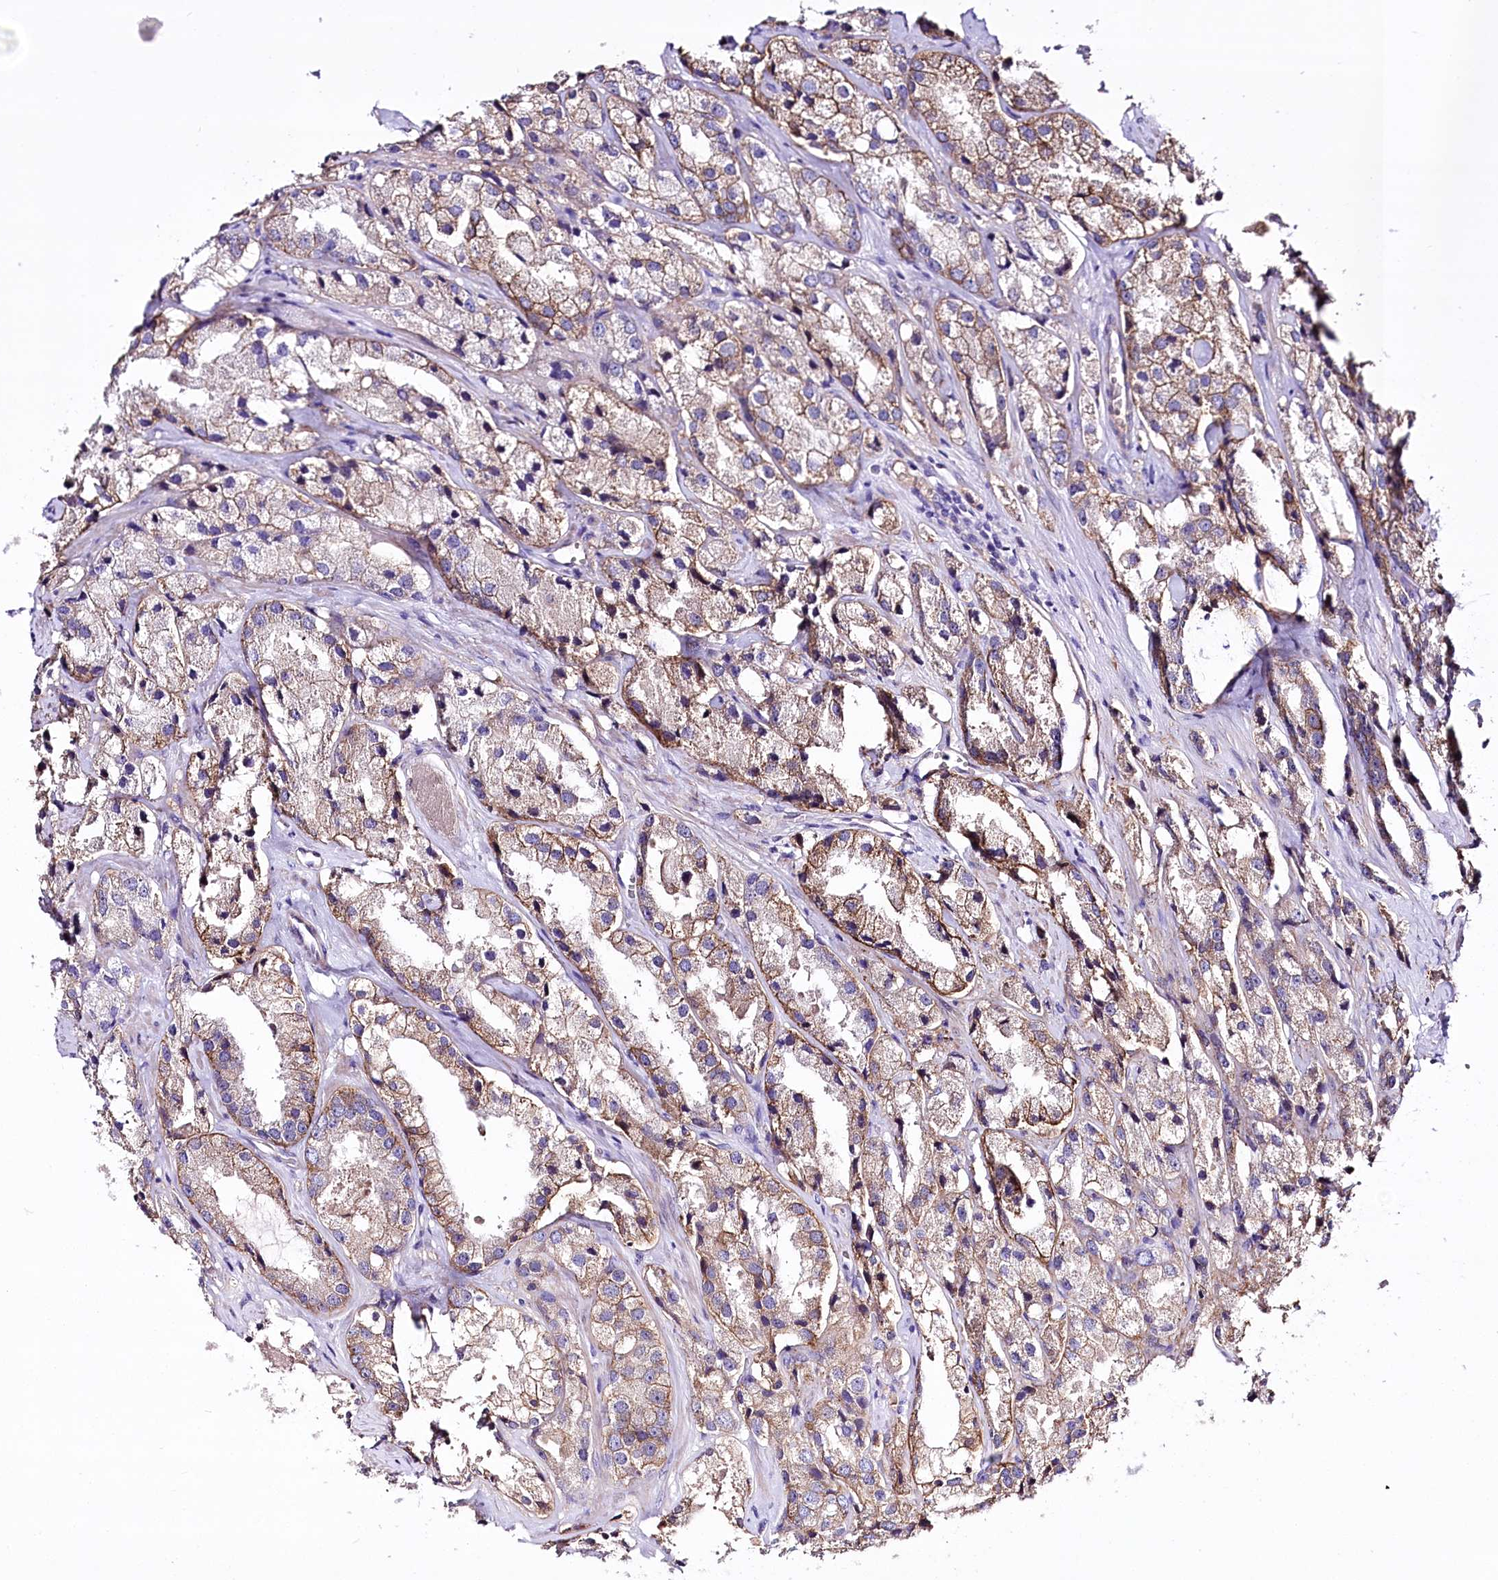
{"staining": {"intensity": "moderate", "quantity": "25%-75%", "location": "cytoplasmic/membranous"}, "tissue": "prostate cancer", "cell_type": "Tumor cells", "image_type": "cancer", "snomed": [{"axis": "morphology", "description": "Adenocarcinoma, High grade"}, {"axis": "topography", "description": "Prostate"}], "caption": "The immunohistochemical stain labels moderate cytoplasmic/membranous positivity in tumor cells of prostate cancer tissue.", "gene": "CEP164", "patient": {"sex": "male", "age": 66}}